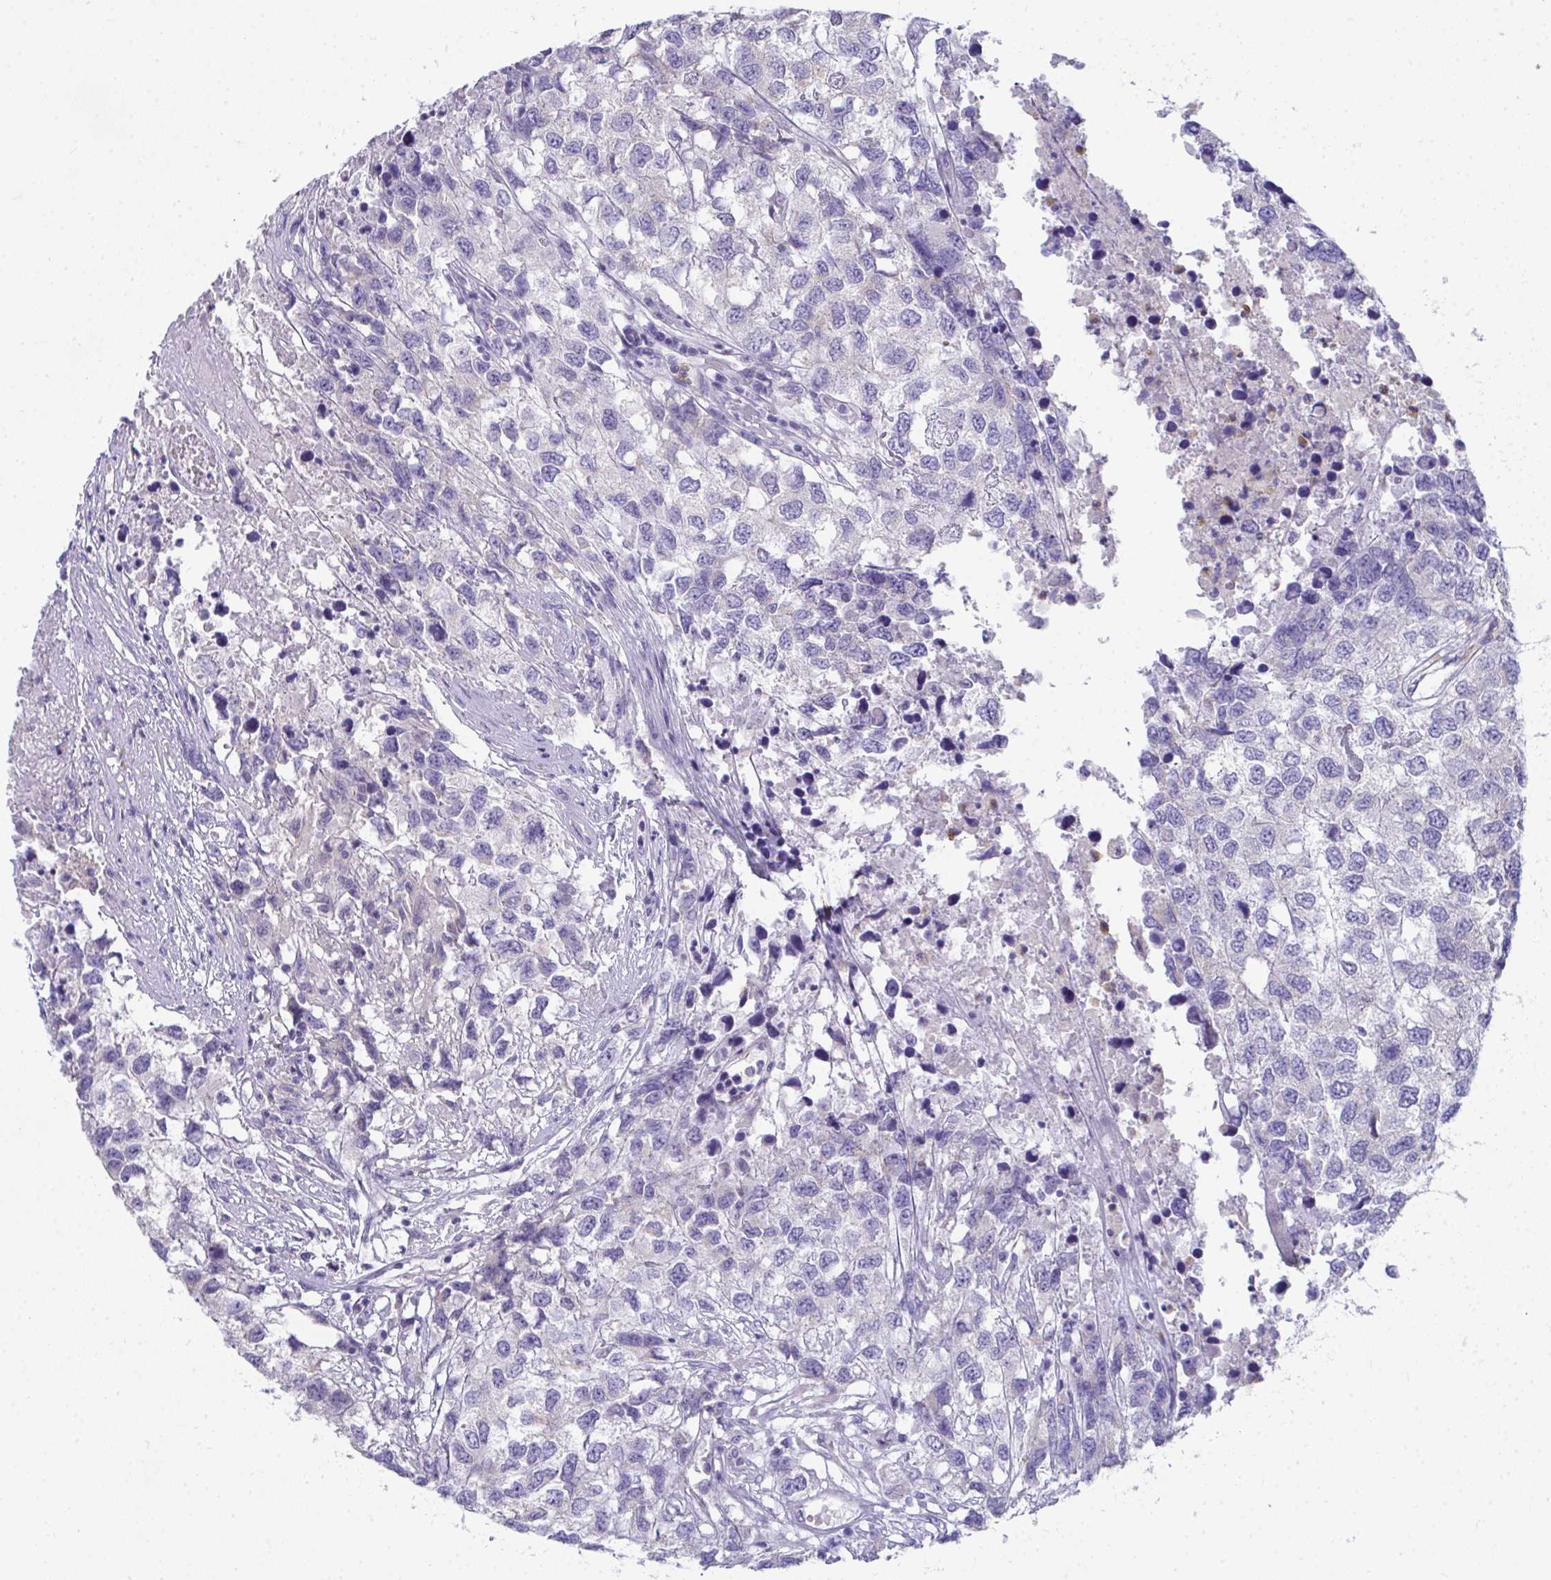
{"staining": {"intensity": "negative", "quantity": "none", "location": "none"}, "tissue": "testis cancer", "cell_type": "Tumor cells", "image_type": "cancer", "snomed": [{"axis": "morphology", "description": "Carcinoma, Embryonal, NOS"}, {"axis": "topography", "description": "Testis"}], "caption": "Embryonal carcinoma (testis) stained for a protein using immunohistochemistry (IHC) displays no expression tumor cells.", "gene": "COA5", "patient": {"sex": "male", "age": 83}}